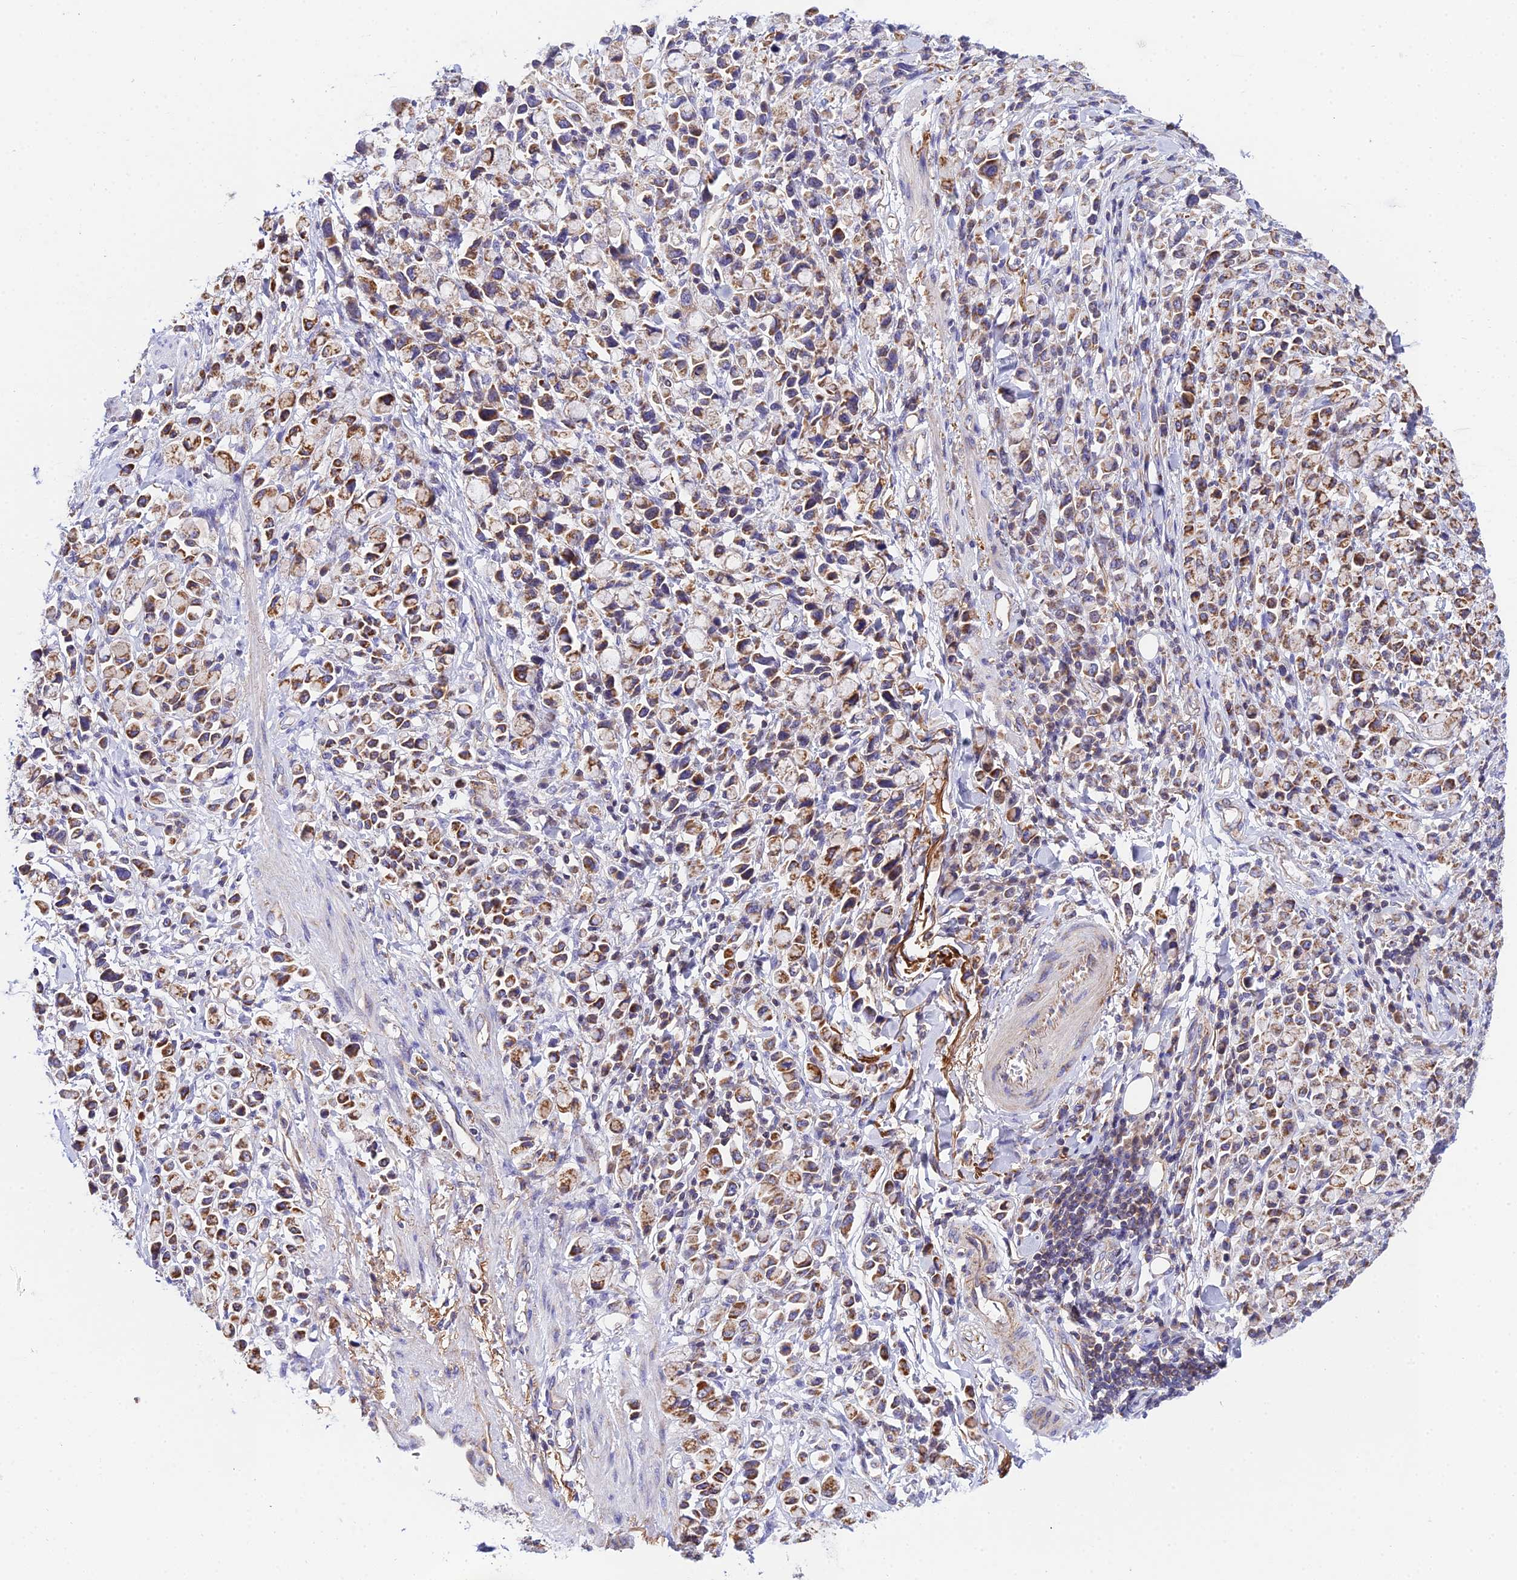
{"staining": {"intensity": "moderate", "quantity": ">75%", "location": "cytoplasmic/membranous"}, "tissue": "stomach cancer", "cell_type": "Tumor cells", "image_type": "cancer", "snomed": [{"axis": "morphology", "description": "Adenocarcinoma, NOS"}, {"axis": "topography", "description": "Stomach"}], "caption": "Immunohistochemistry of adenocarcinoma (stomach) demonstrates medium levels of moderate cytoplasmic/membranous staining in approximately >75% of tumor cells.", "gene": "NIPSNAP3A", "patient": {"sex": "female", "age": 81}}